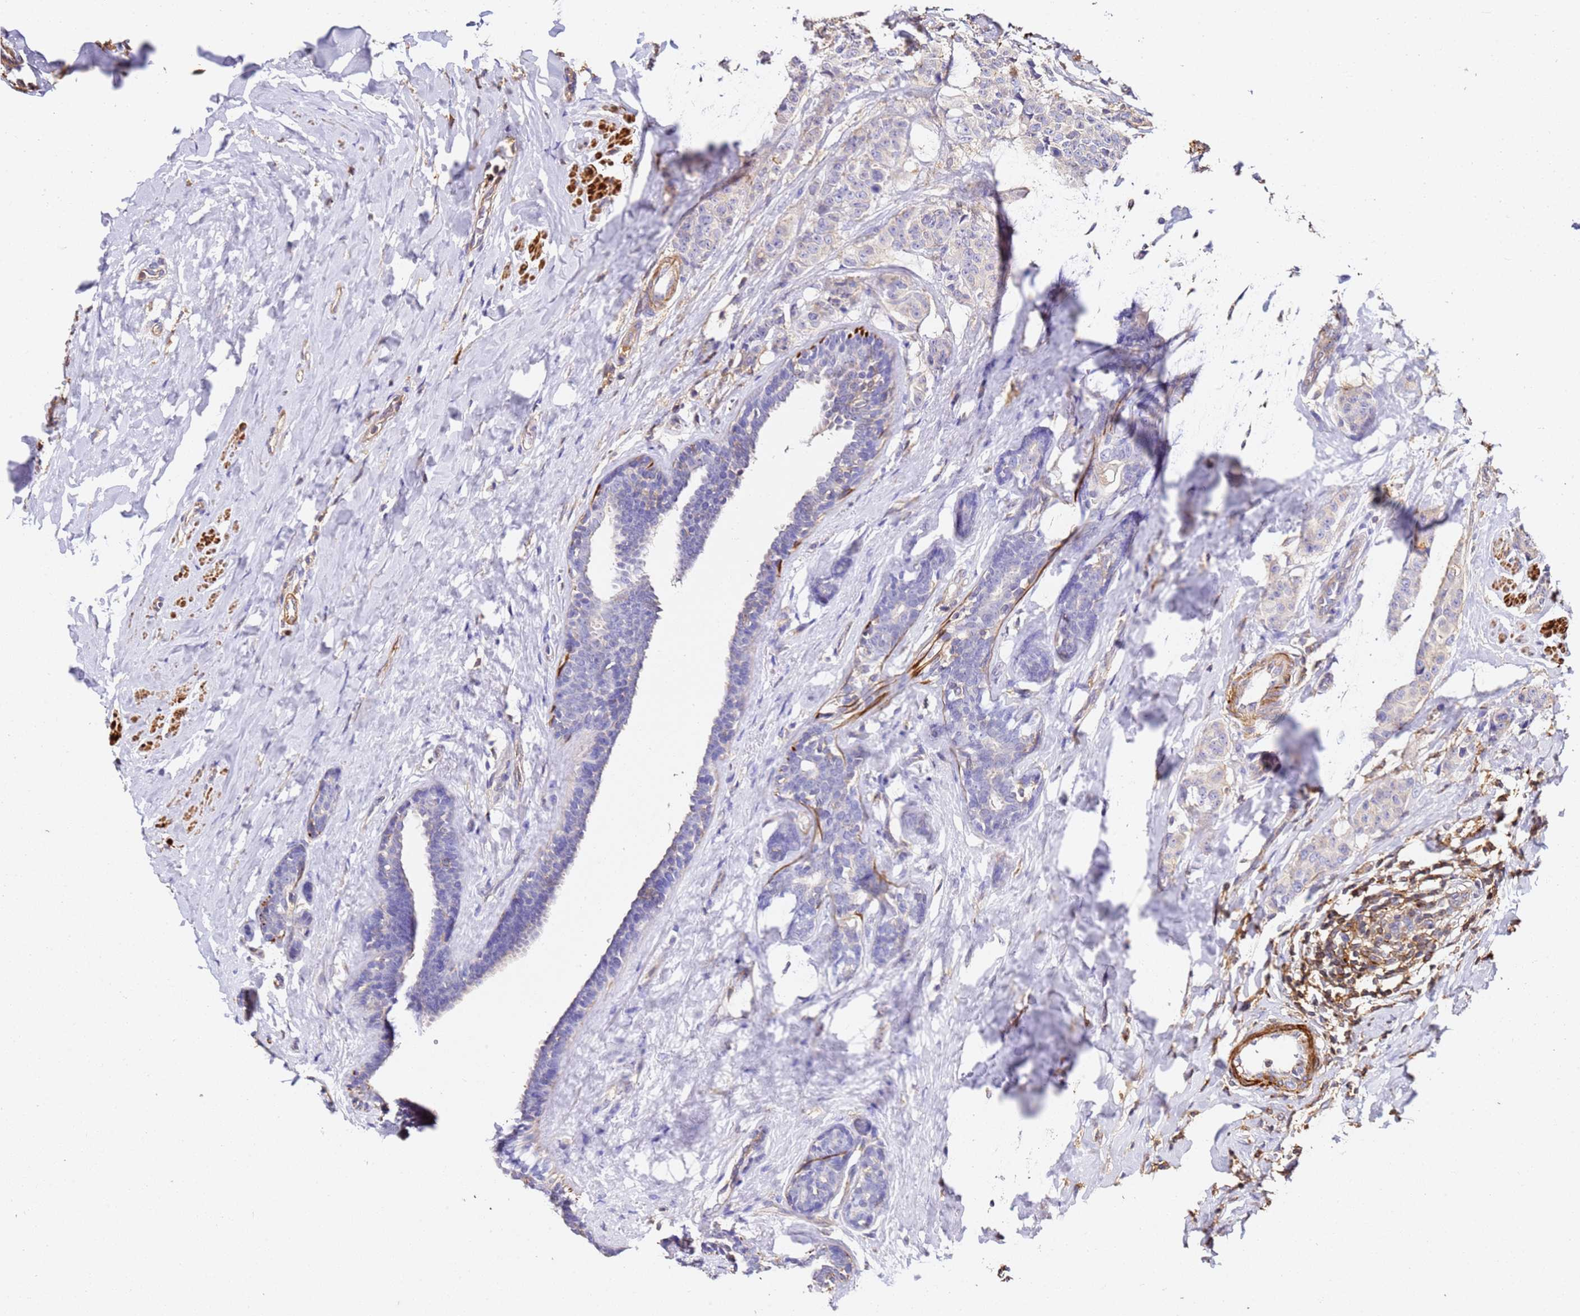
{"staining": {"intensity": "negative", "quantity": "none", "location": "none"}, "tissue": "breast cancer", "cell_type": "Tumor cells", "image_type": "cancer", "snomed": [{"axis": "morphology", "description": "Duct carcinoma"}, {"axis": "topography", "description": "Breast"}], "caption": "Tumor cells show no significant expression in breast cancer (invasive ductal carcinoma).", "gene": "ZNF671", "patient": {"sex": "female", "age": 40}}